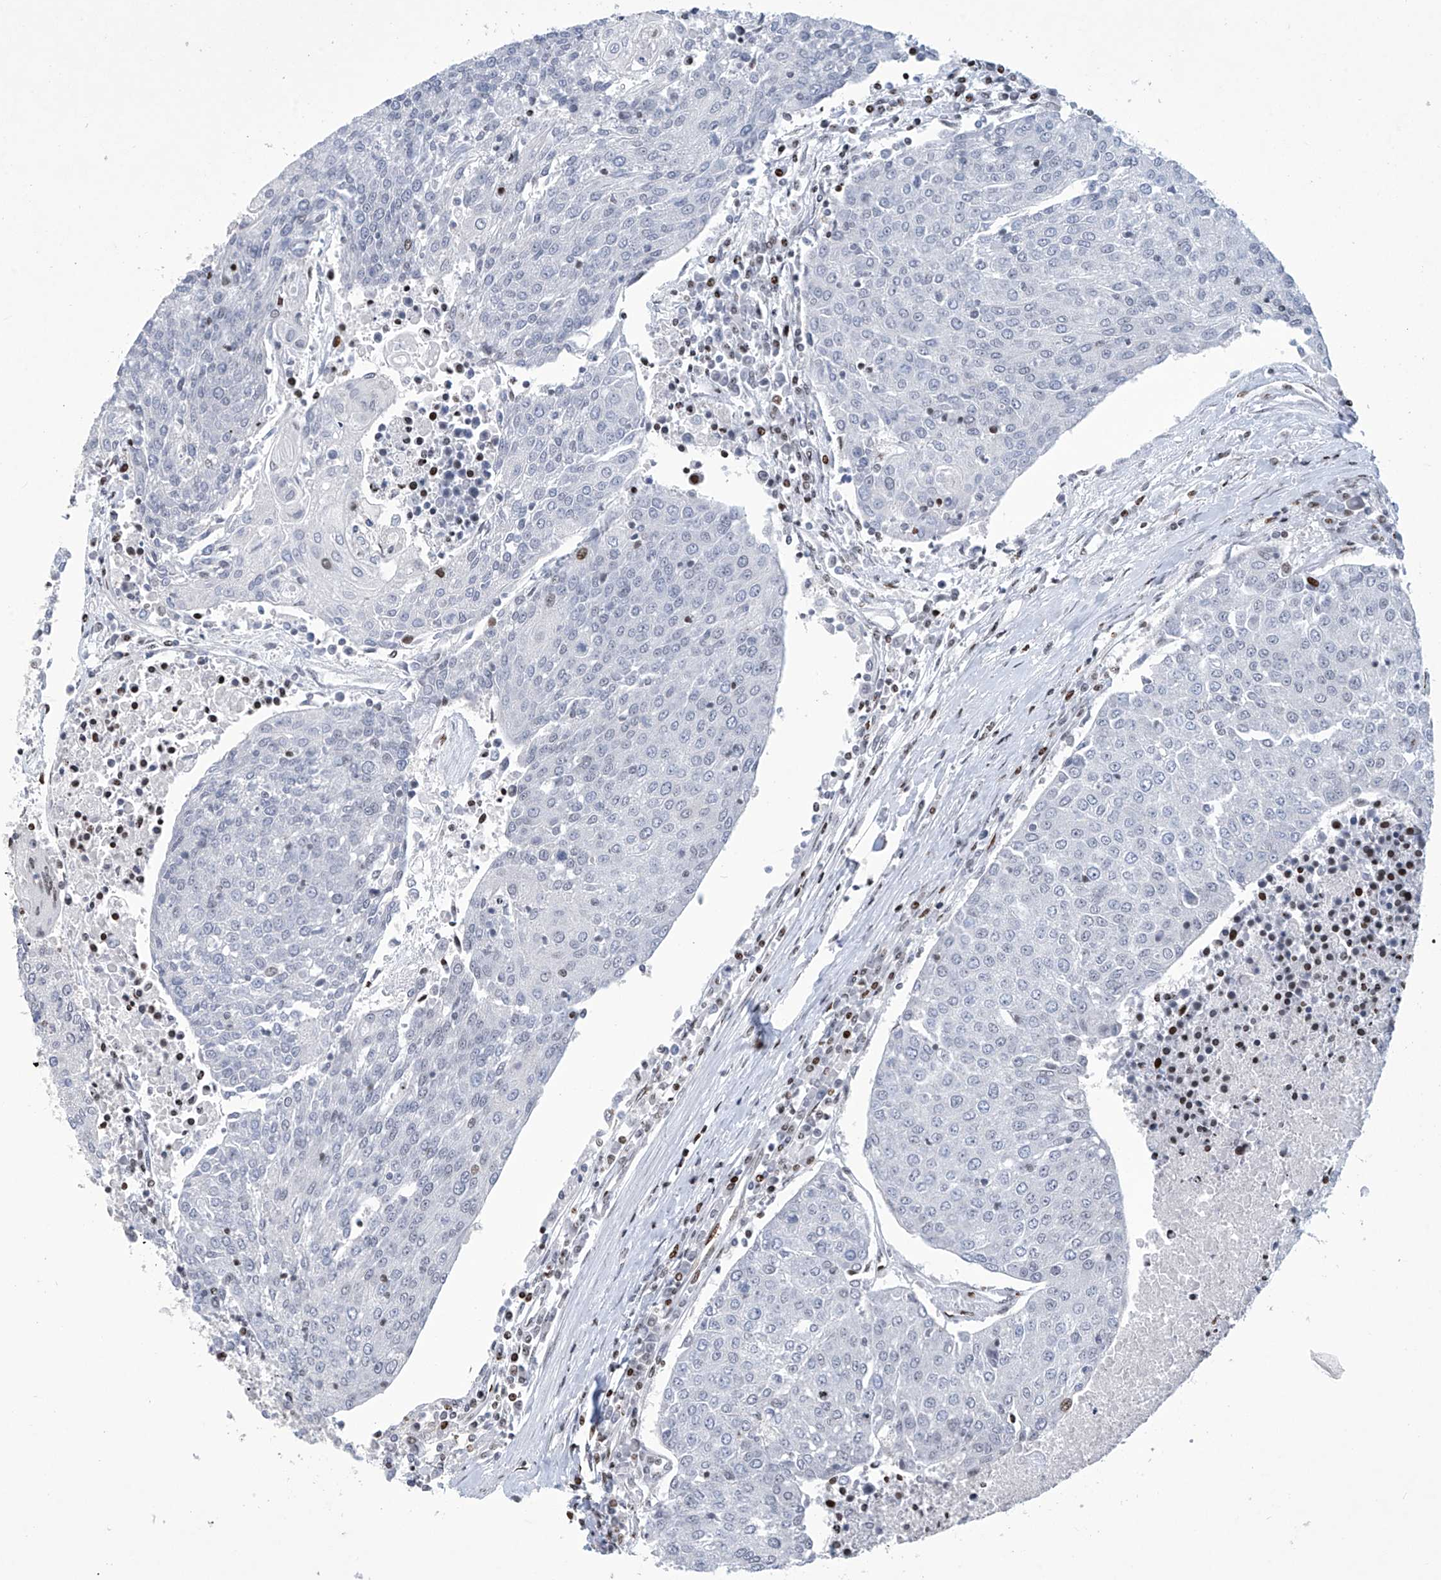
{"staining": {"intensity": "negative", "quantity": "none", "location": "none"}, "tissue": "urothelial cancer", "cell_type": "Tumor cells", "image_type": "cancer", "snomed": [{"axis": "morphology", "description": "Urothelial carcinoma, High grade"}, {"axis": "topography", "description": "Urinary bladder"}], "caption": "The photomicrograph shows no staining of tumor cells in urothelial carcinoma (high-grade).", "gene": "RFX7", "patient": {"sex": "female", "age": 85}}